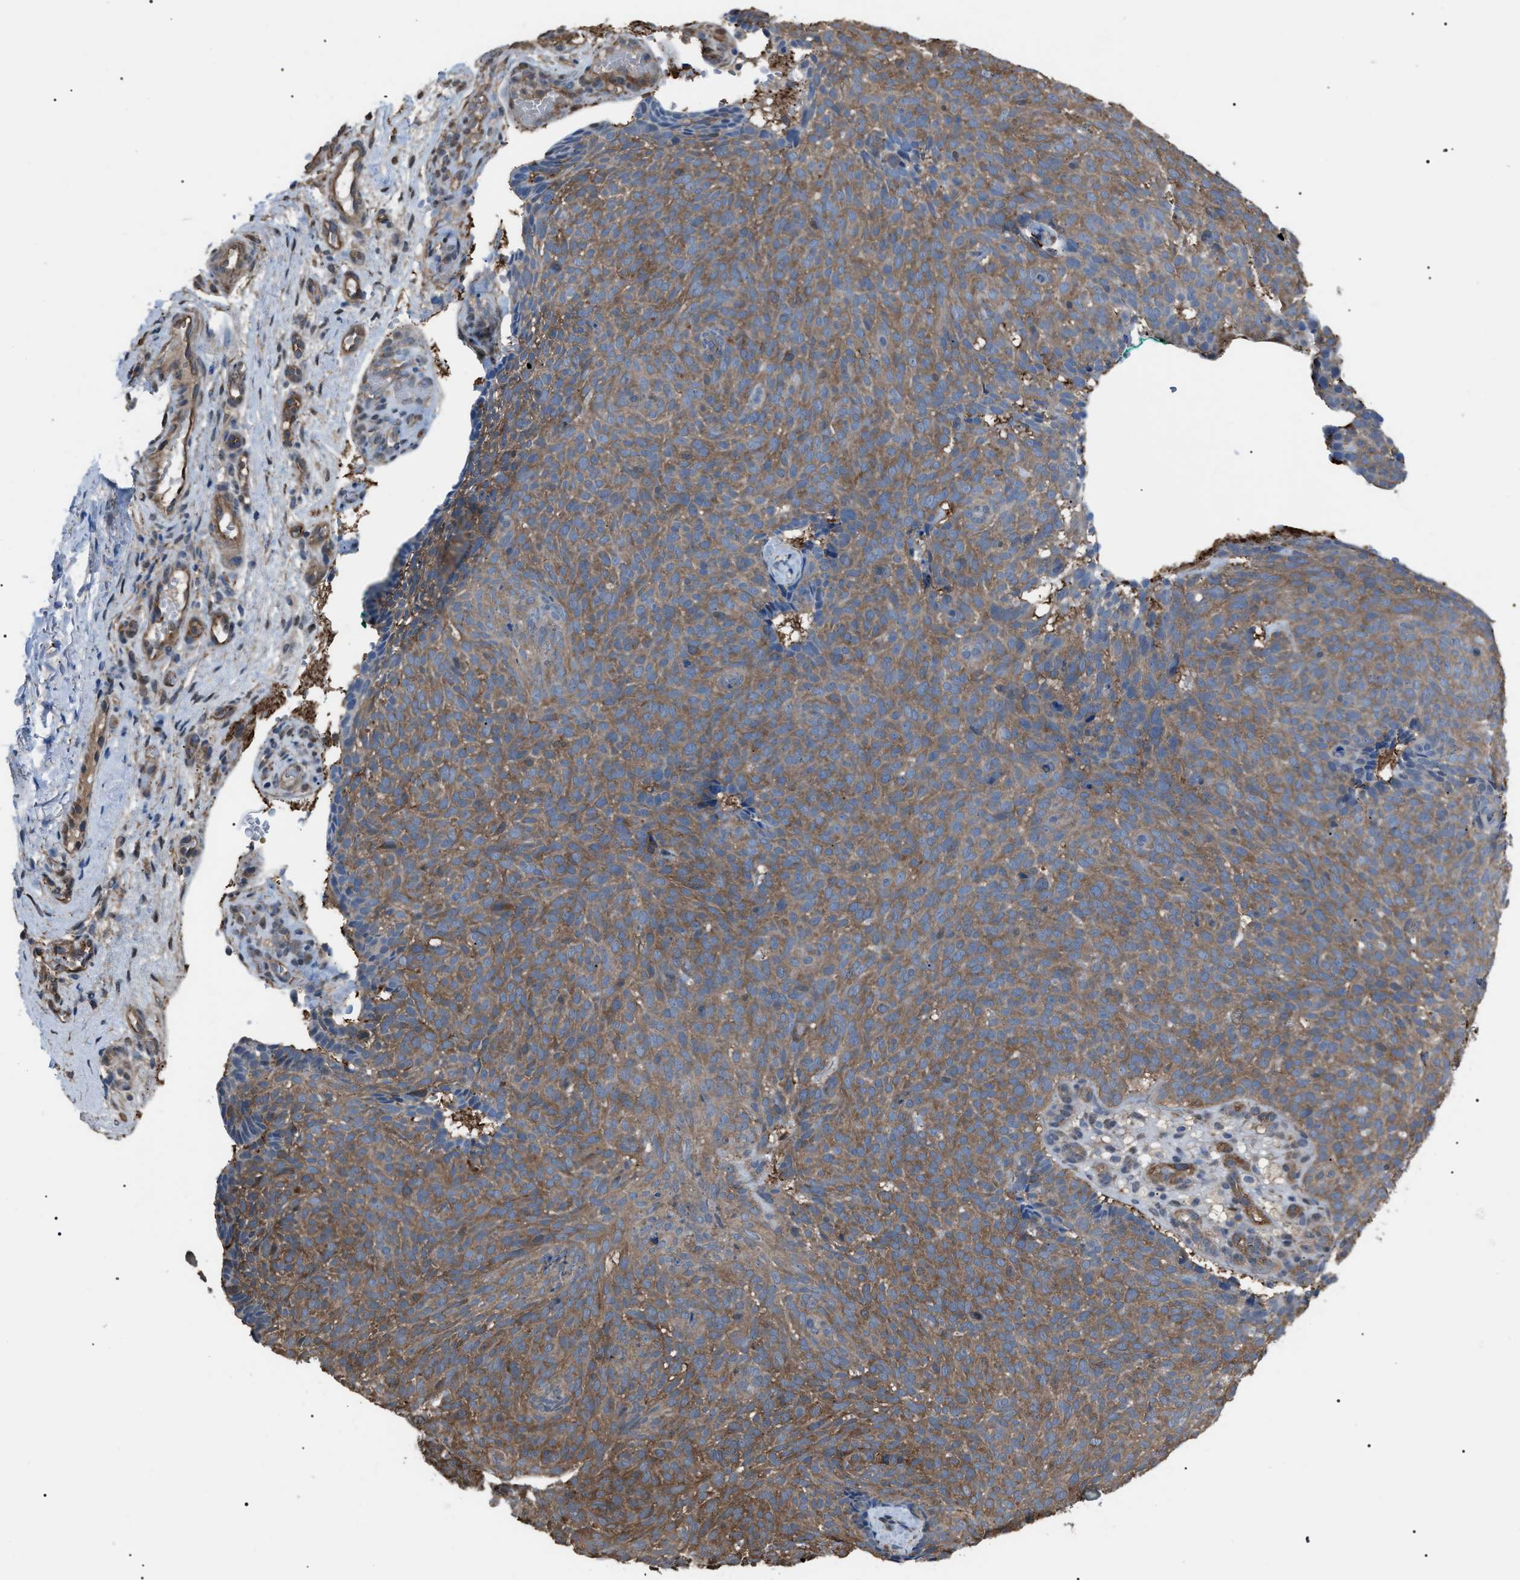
{"staining": {"intensity": "moderate", "quantity": ">75%", "location": "cytoplasmic/membranous"}, "tissue": "skin cancer", "cell_type": "Tumor cells", "image_type": "cancer", "snomed": [{"axis": "morphology", "description": "Basal cell carcinoma"}, {"axis": "topography", "description": "Skin"}], "caption": "Skin cancer (basal cell carcinoma) stained with immunohistochemistry (IHC) displays moderate cytoplasmic/membranous staining in about >75% of tumor cells.", "gene": "PDCD5", "patient": {"sex": "male", "age": 61}}